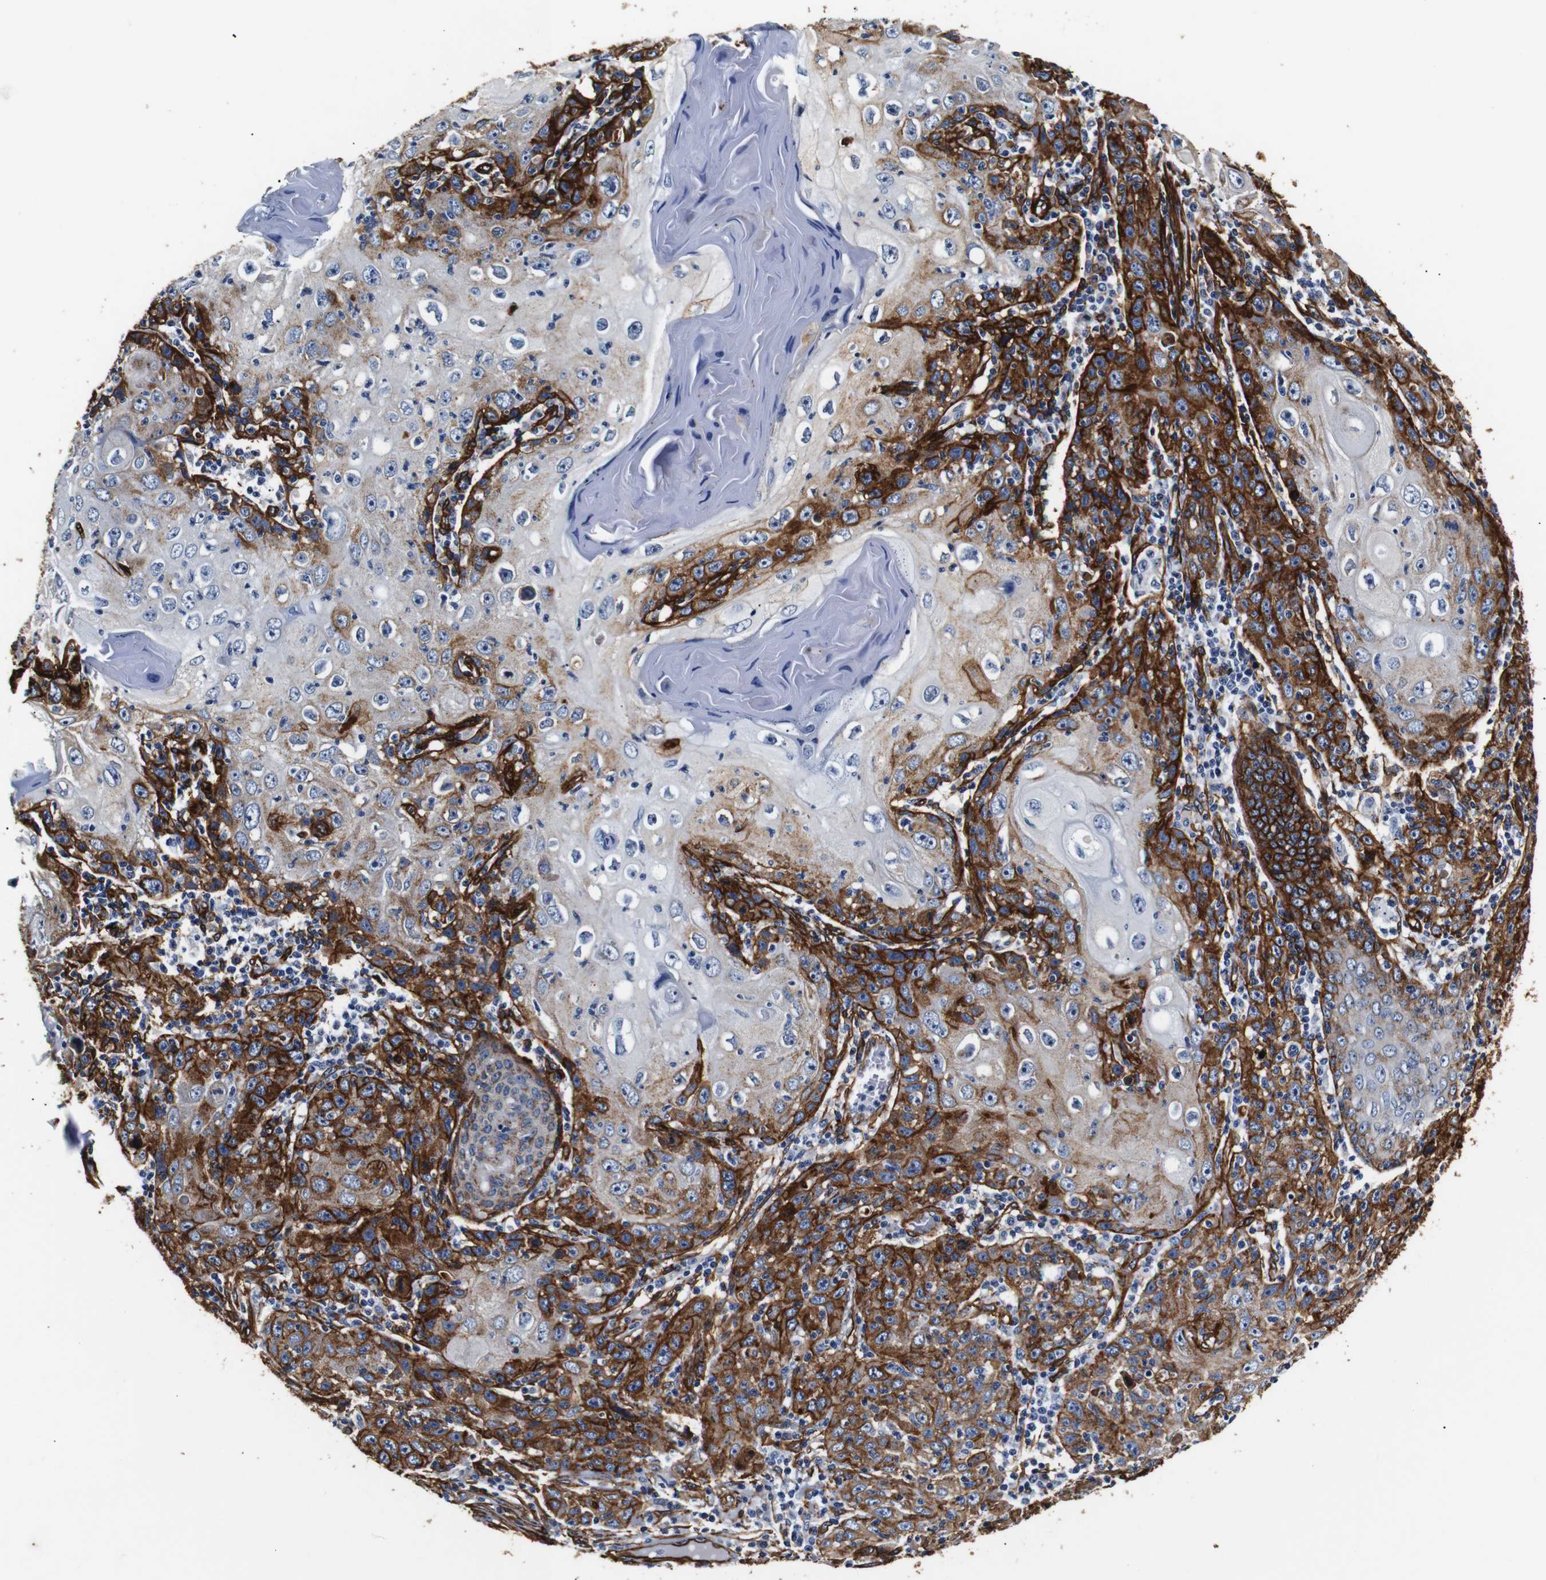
{"staining": {"intensity": "strong", "quantity": "25%-75%", "location": "cytoplasmic/membranous"}, "tissue": "skin cancer", "cell_type": "Tumor cells", "image_type": "cancer", "snomed": [{"axis": "morphology", "description": "Squamous cell carcinoma, NOS"}, {"axis": "topography", "description": "Skin"}], "caption": "Protein staining of skin cancer tissue demonstrates strong cytoplasmic/membranous positivity in about 25%-75% of tumor cells.", "gene": "CAV2", "patient": {"sex": "female", "age": 88}}